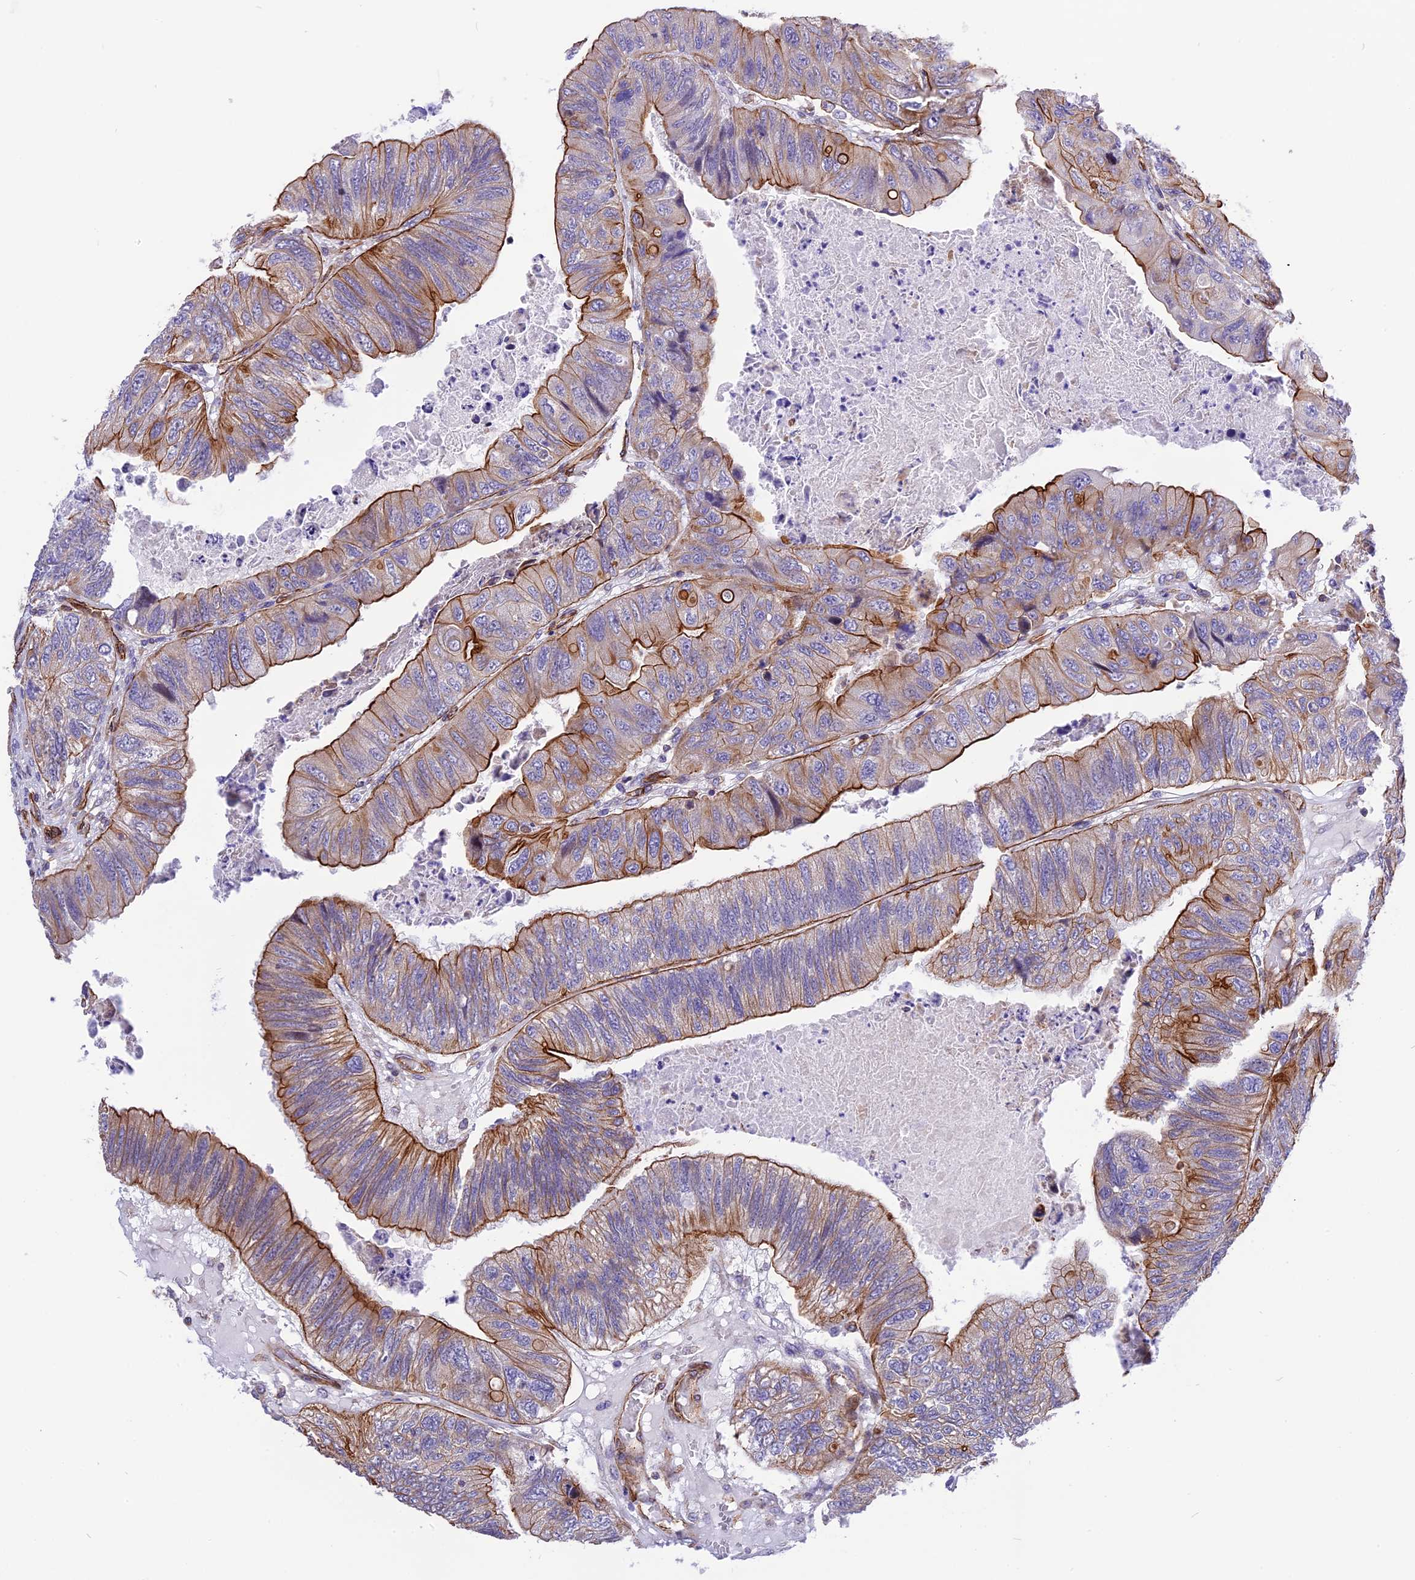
{"staining": {"intensity": "moderate", "quantity": "25%-75%", "location": "cytoplasmic/membranous"}, "tissue": "colorectal cancer", "cell_type": "Tumor cells", "image_type": "cancer", "snomed": [{"axis": "morphology", "description": "Adenocarcinoma, NOS"}, {"axis": "topography", "description": "Rectum"}], "caption": "Protein staining by immunohistochemistry exhibits moderate cytoplasmic/membranous expression in approximately 25%-75% of tumor cells in colorectal cancer. Nuclei are stained in blue.", "gene": "R3HDM4", "patient": {"sex": "male", "age": 63}}